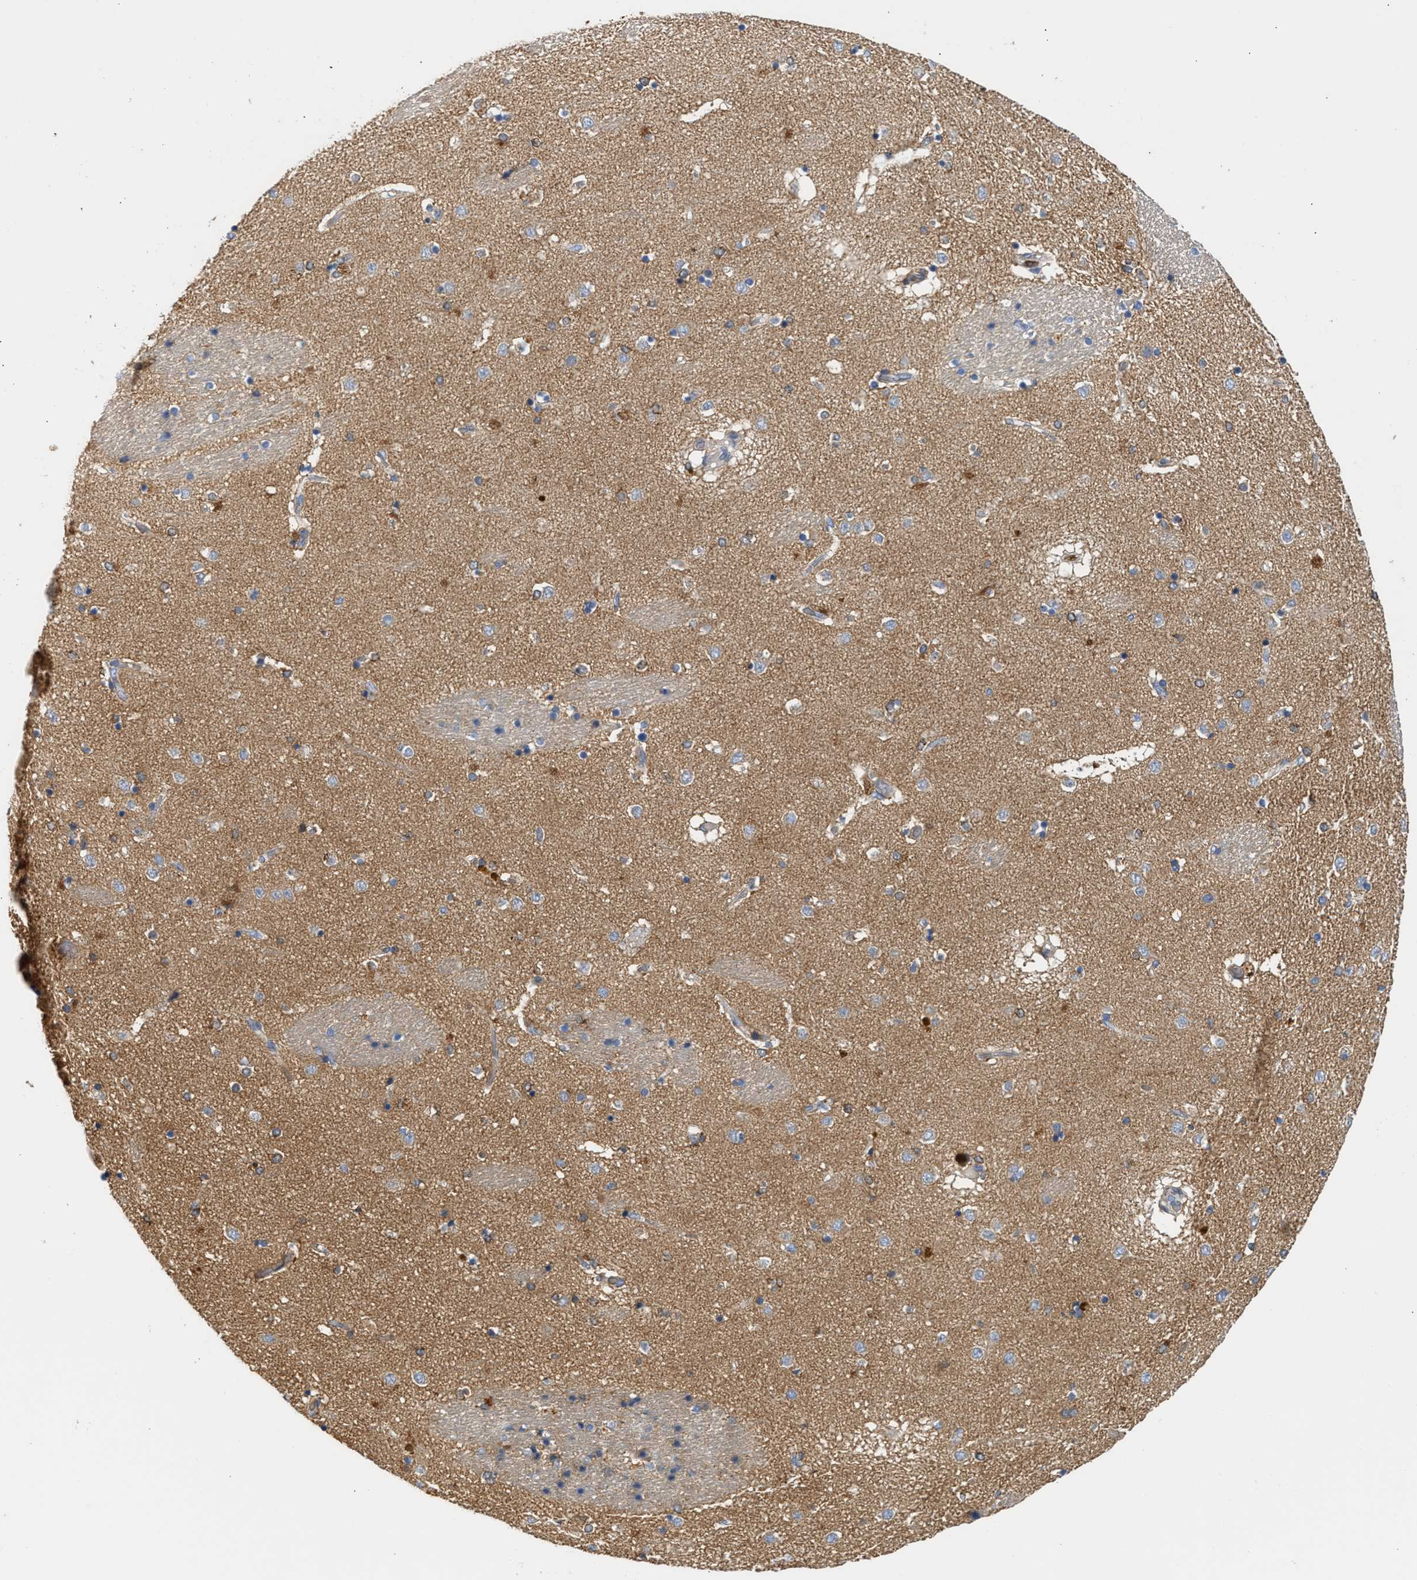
{"staining": {"intensity": "moderate", "quantity": "<25%", "location": "cytoplasmic/membranous"}, "tissue": "caudate", "cell_type": "Glial cells", "image_type": "normal", "snomed": [{"axis": "morphology", "description": "Normal tissue, NOS"}, {"axis": "topography", "description": "Lateral ventricle wall"}], "caption": "This histopathology image displays immunohistochemistry (IHC) staining of unremarkable caudate, with low moderate cytoplasmic/membranous positivity in approximately <25% of glial cells.", "gene": "RAB31", "patient": {"sex": "male", "age": 70}}